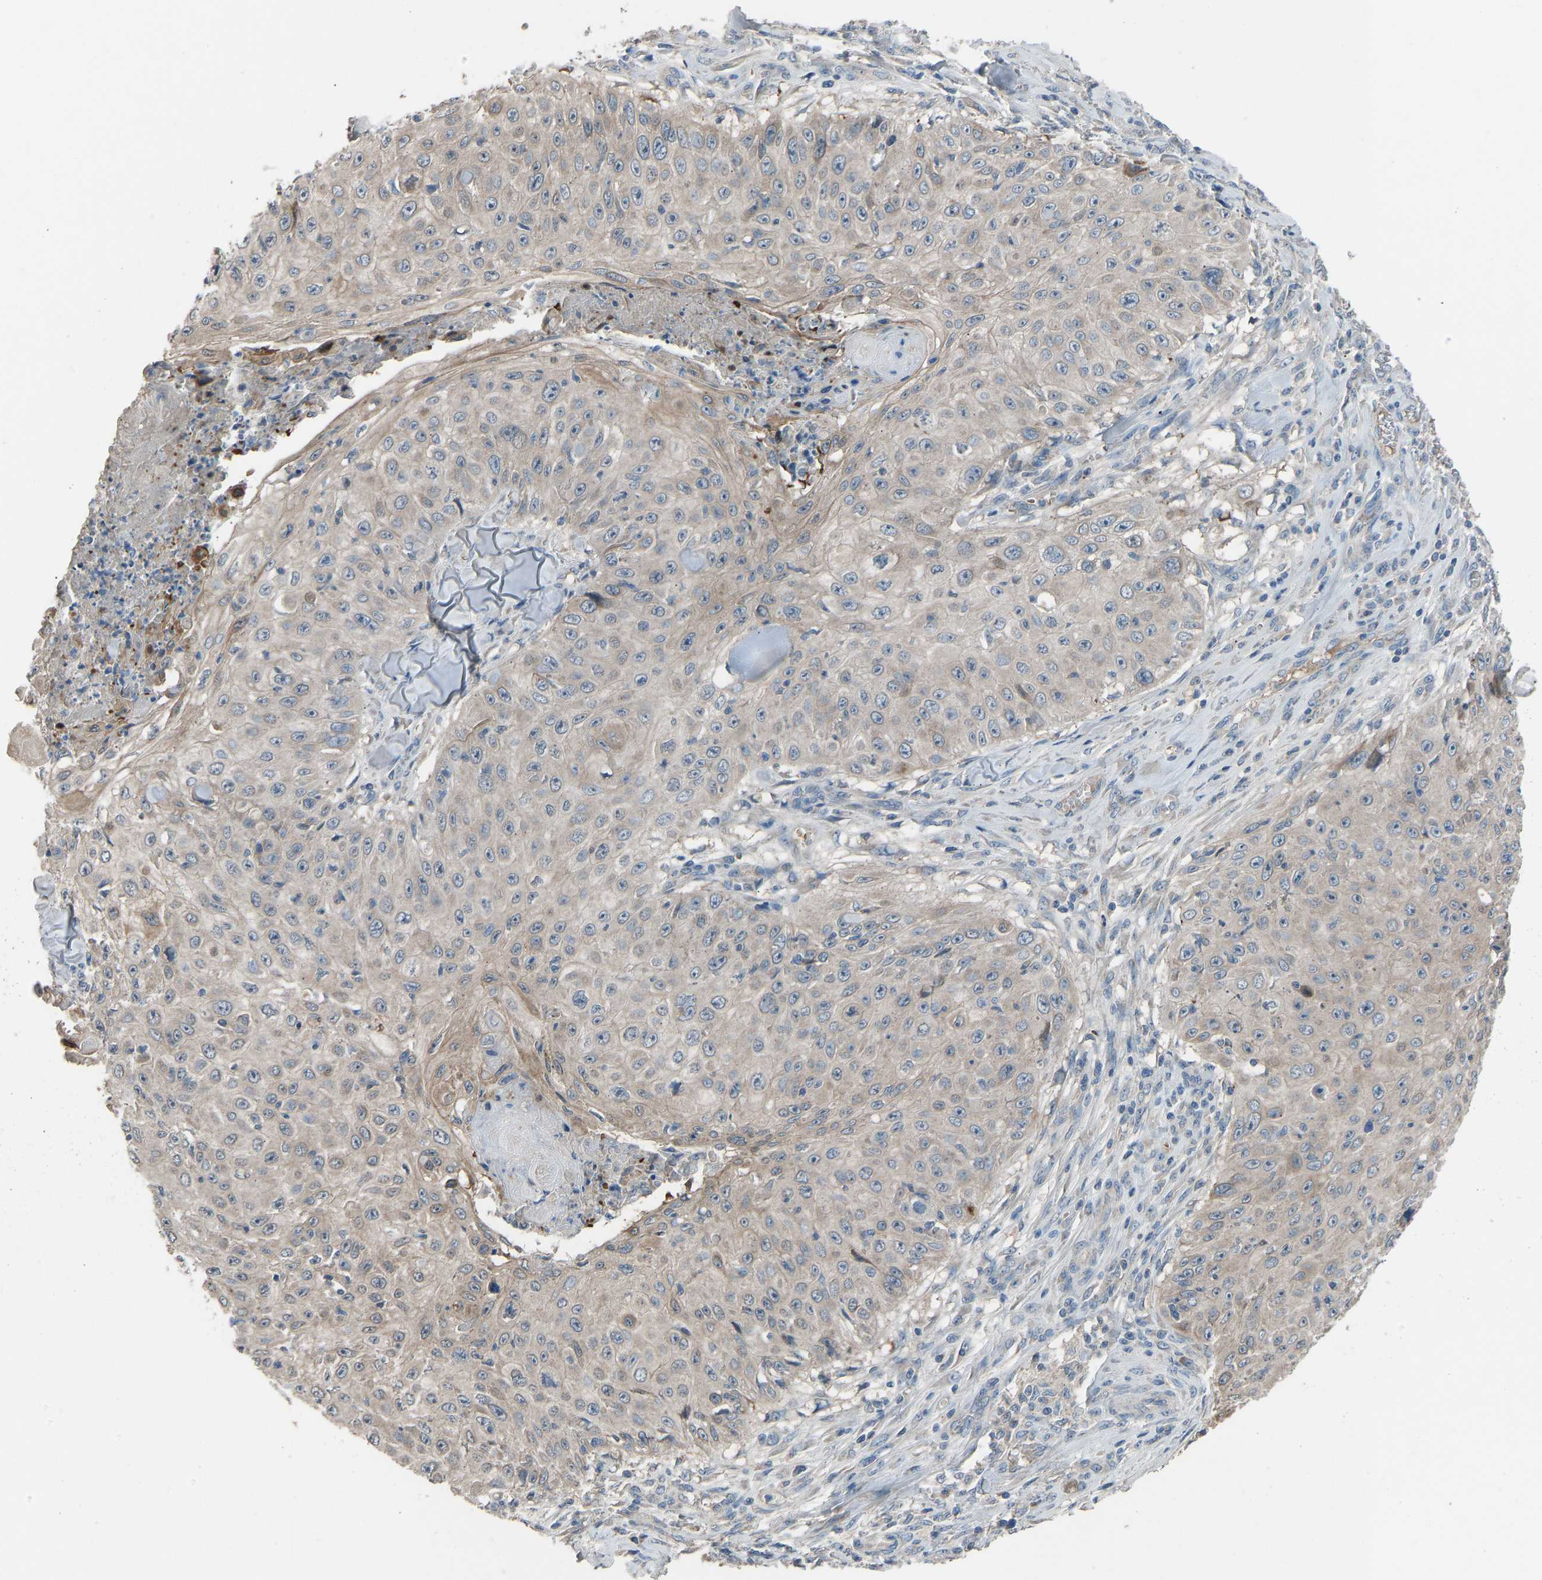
{"staining": {"intensity": "weak", "quantity": "<25%", "location": "cytoplasmic/membranous"}, "tissue": "skin cancer", "cell_type": "Tumor cells", "image_type": "cancer", "snomed": [{"axis": "morphology", "description": "Squamous cell carcinoma, NOS"}, {"axis": "topography", "description": "Skin"}], "caption": "A photomicrograph of human squamous cell carcinoma (skin) is negative for staining in tumor cells. (IHC, brightfield microscopy, high magnification).", "gene": "TGFBR3", "patient": {"sex": "male", "age": 86}}